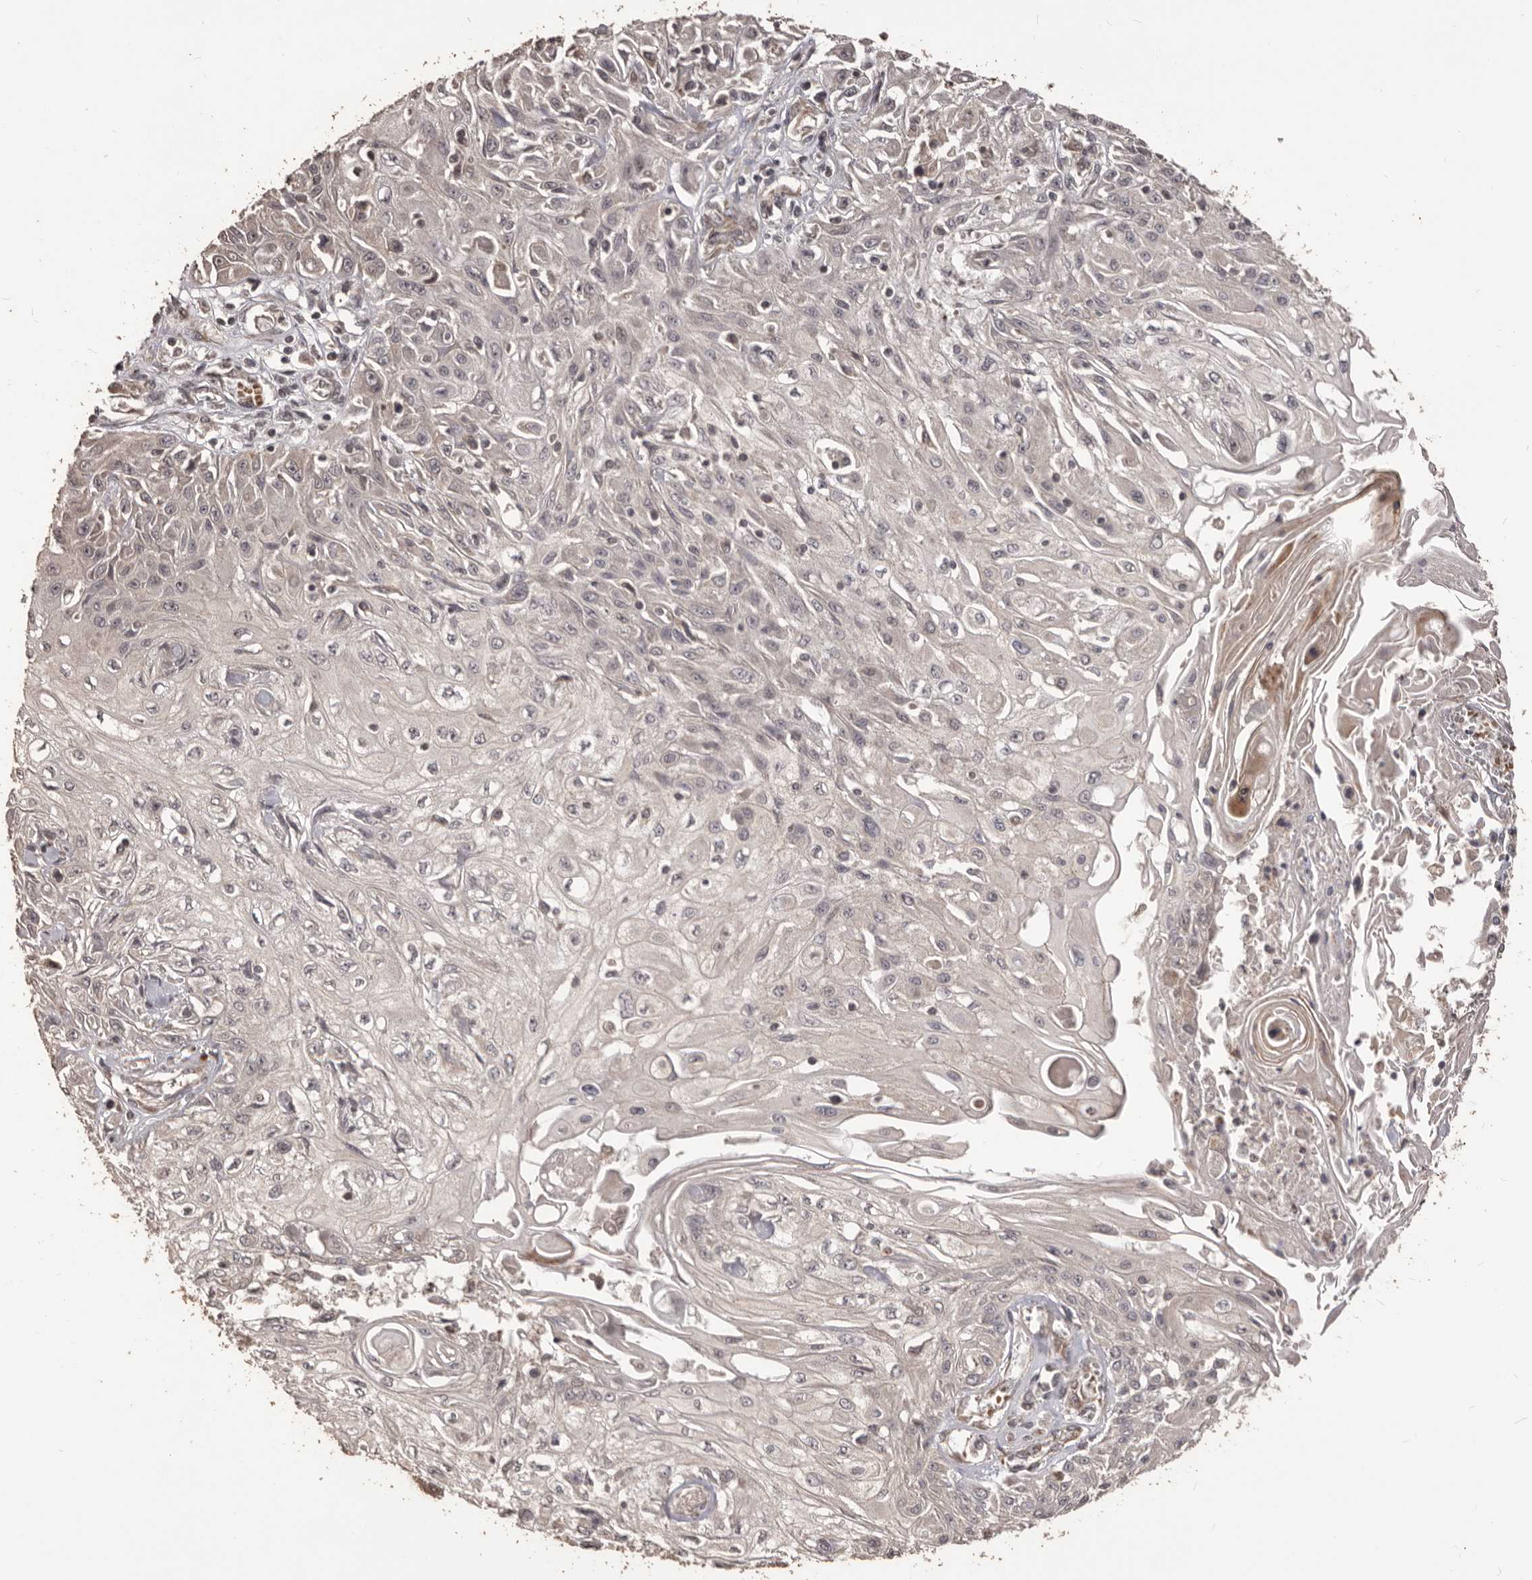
{"staining": {"intensity": "negative", "quantity": "none", "location": "none"}, "tissue": "skin cancer", "cell_type": "Tumor cells", "image_type": "cancer", "snomed": [{"axis": "morphology", "description": "Squamous cell carcinoma, NOS"}, {"axis": "morphology", "description": "Squamous cell carcinoma, metastatic, NOS"}, {"axis": "topography", "description": "Skin"}, {"axis": "topography", "description": "Lymph node"}], "caption": "This is an immunohistochemistry photomicrograph of squamous cell carcinoma (skin). There is no expression in tumor cells.", "gene": "QRSL1", "patient": {"sex": "male", "age": 75}}